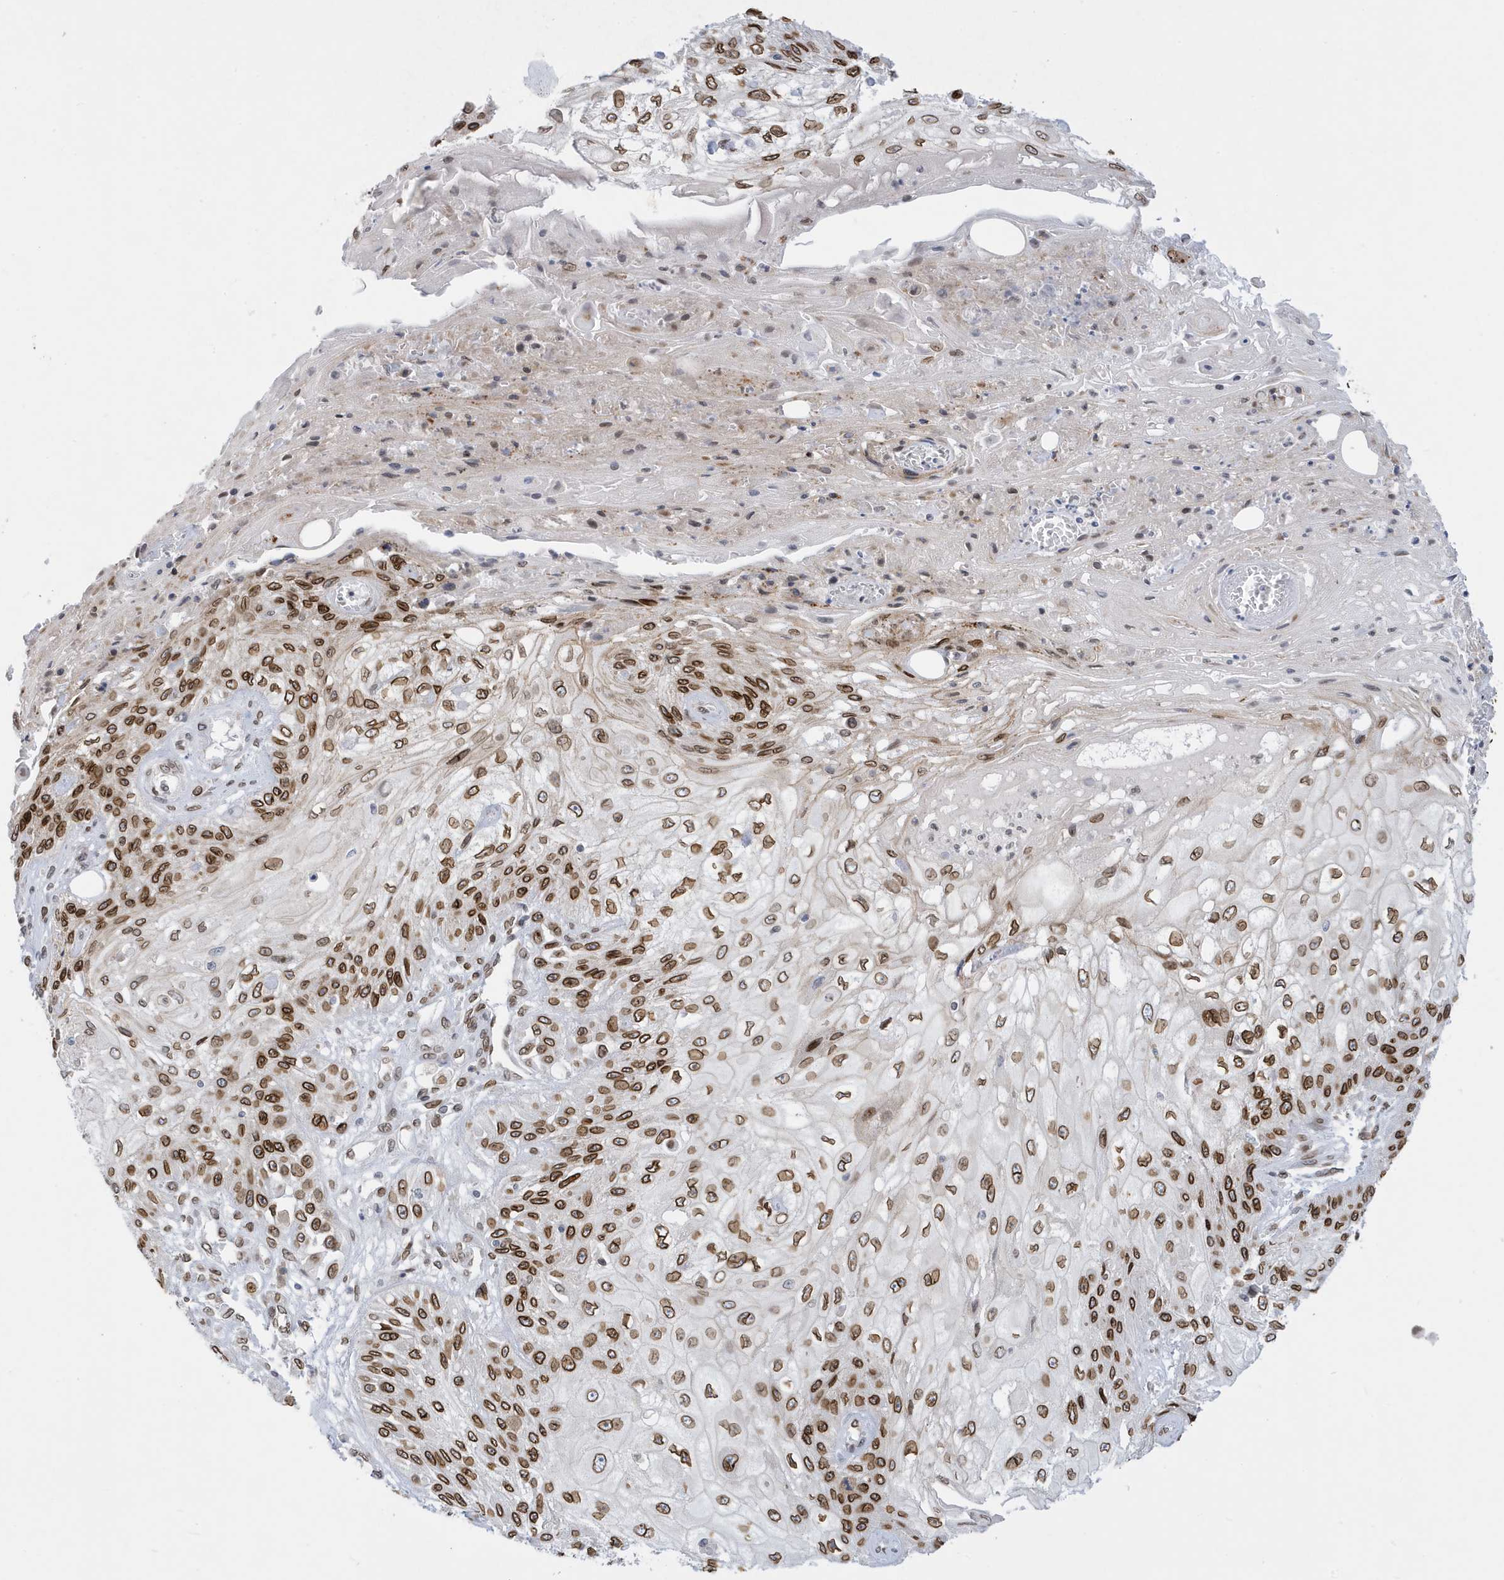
{"staining": {"intensity": "strong", "quantity": ">75%", "location": "nuclear"}, "tissue": "skin cancer", "cell_type": "Tumor cells", "image_type": "cancer", "snomed": [{"axis": "morphology", "description": "Squamous cell carcinoma, NOS"}, {"axis": "morphology", "description": "Squamous cell carcinoma, metastatic, NOS"}, {"axis": "topography", "description": "Skin"}, {"axis": "topography", "description": "Lymph node"}], "caption": "Strong nuclear protein positivity is present in about >75% of tumor cells in squamous cell carcinoma (skin).", "gene": "PCYT1A", "patient": {"sex": "male", "age": 75}}